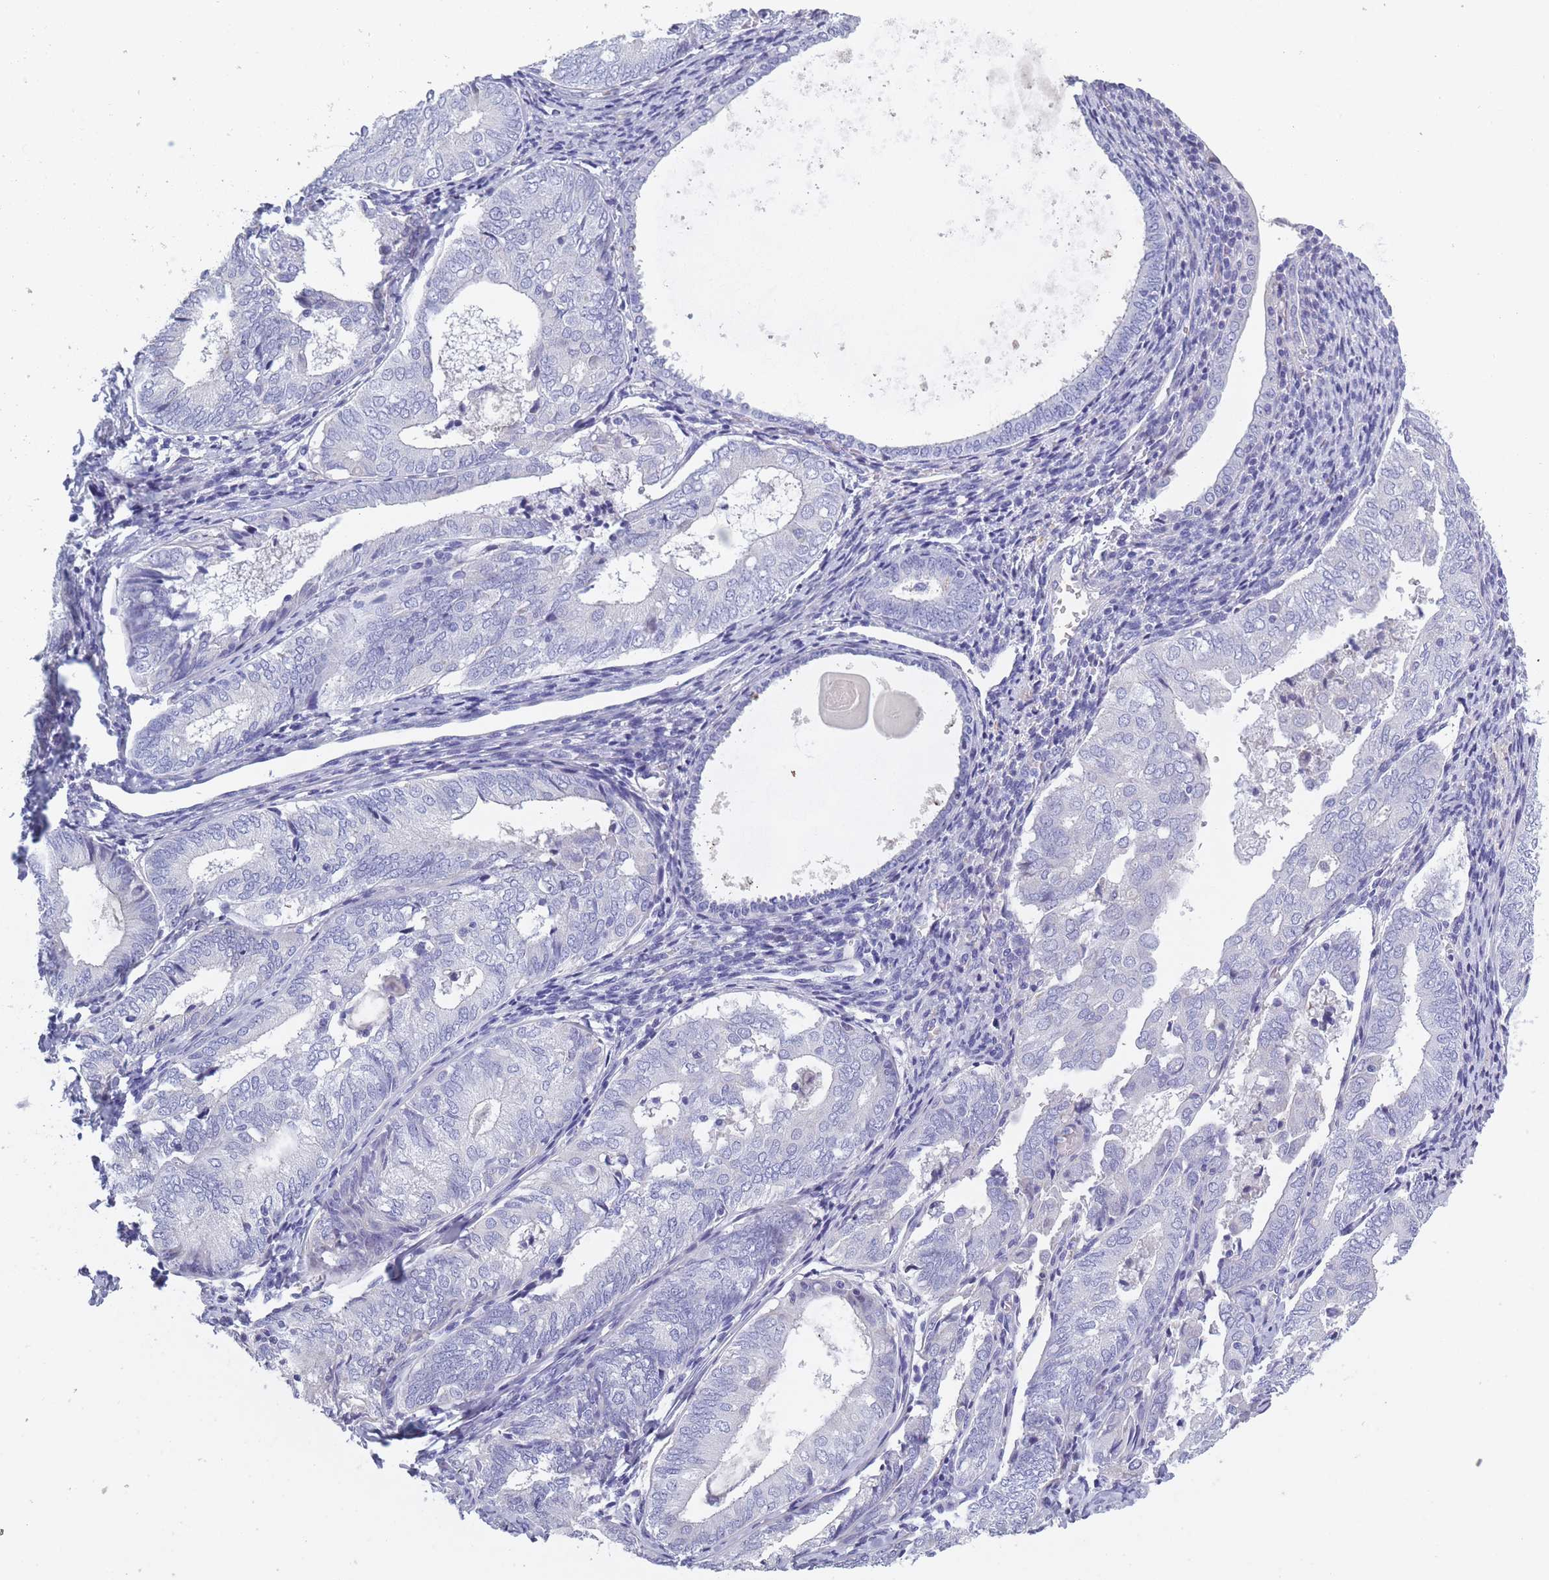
{"staining": {"intensity": "negative", "quantity": "none", "location": "none"}, "tissue": "endometrial cancer", "cell_type": "Tumor cells", "image_type": "cancer", "snomed": [{"axis": "morphology", "description": "Adenocarcinoma, NOS"}, {"axis": "topography", "description": "Endometrium"}], "caption": "DAB (3,3'-diaminobenzidine) immunohistochemical staining of endometrial adenocarcinoma demonstrates no significant expression in tumor cells. (DAB IHC visualized using brightfield microscopy, high magnification).", "gene": "OR4C5", "patient": {"sex": "female", "age": 87}}